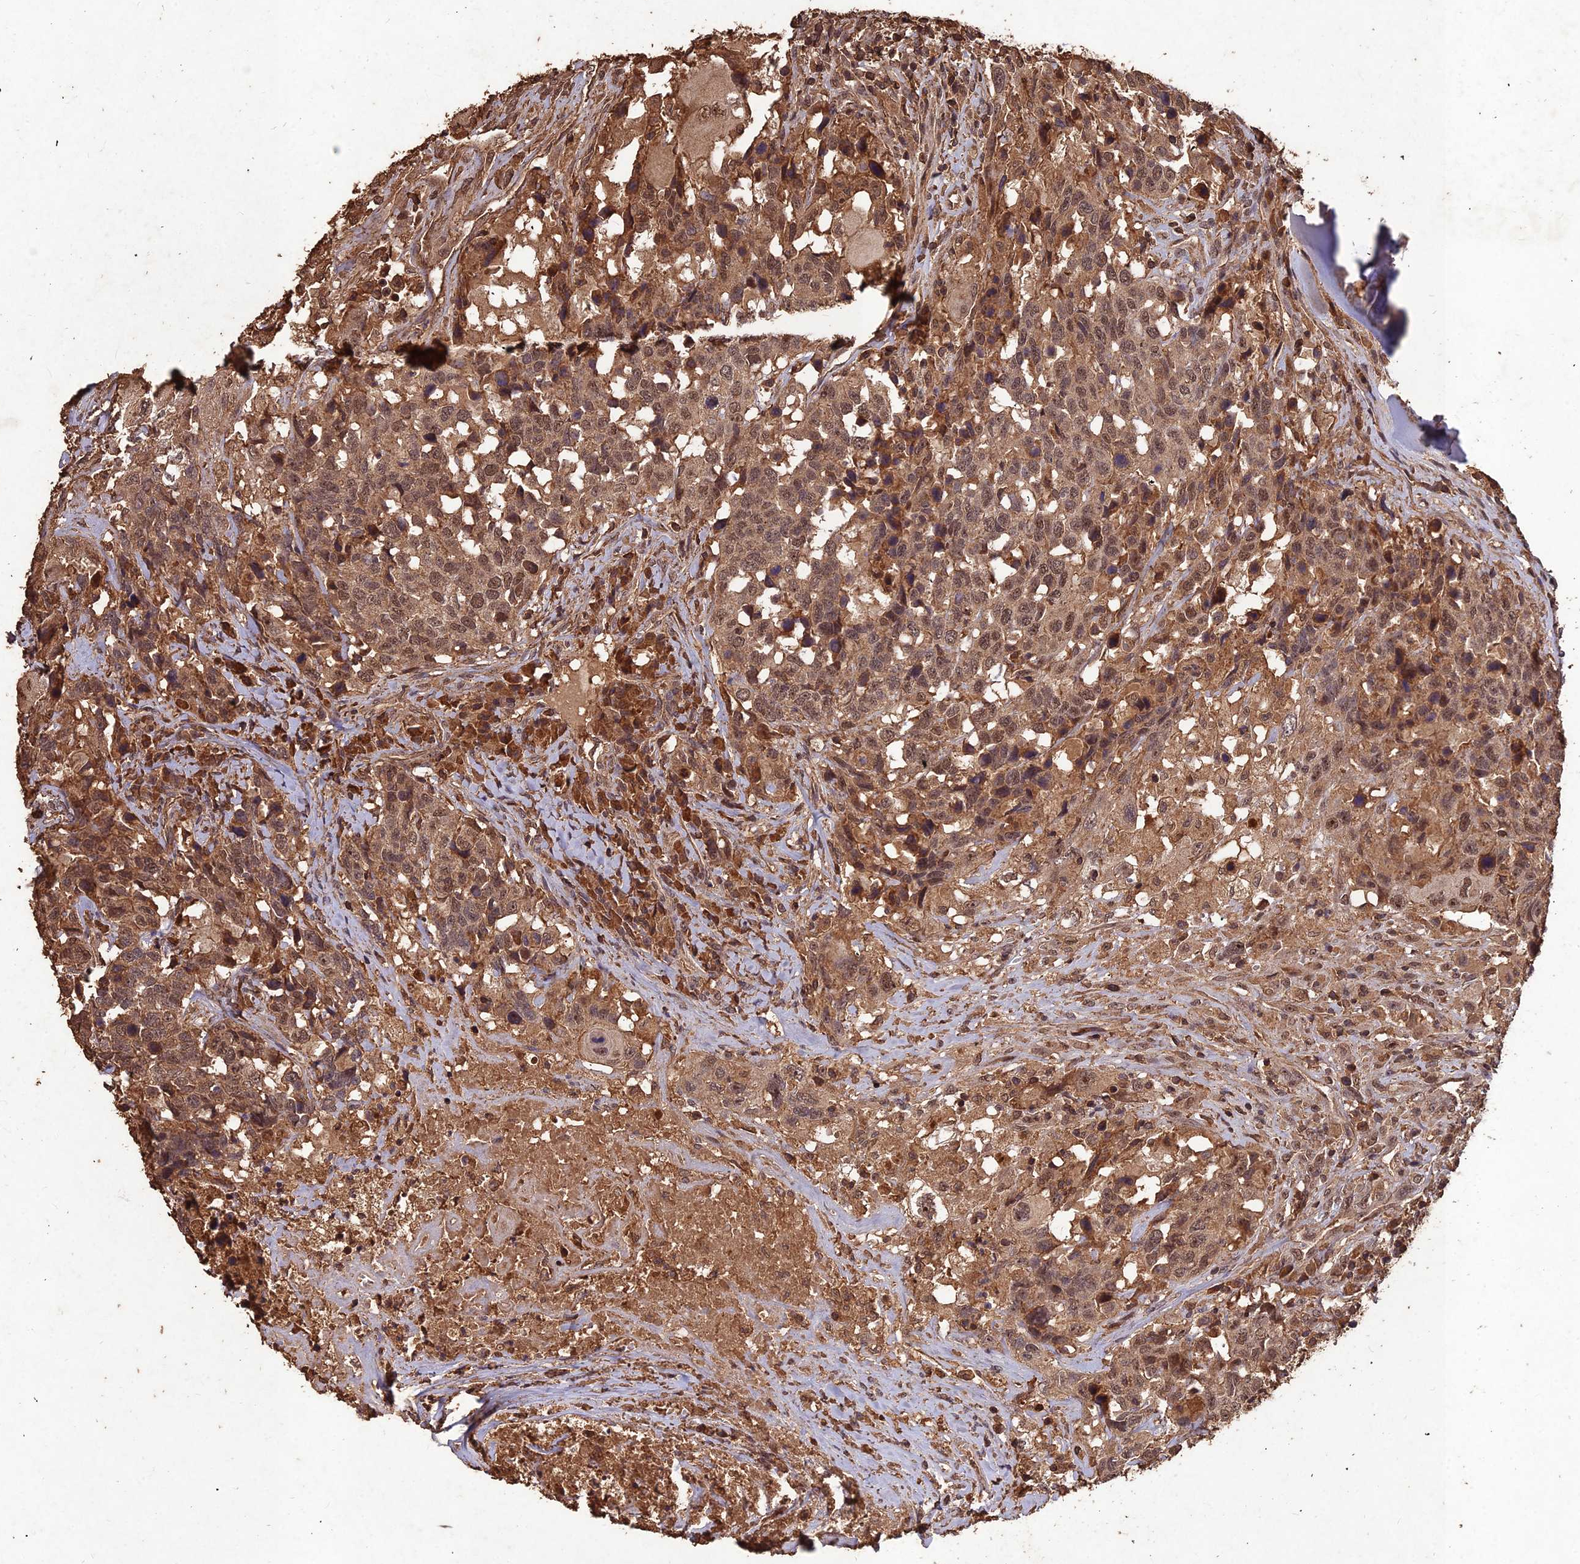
{"staining": {"intensity": "moderate", "quantity": ">75%", "location": "cytoplasmic/membranous,nuclear"}, "tissue": "head and neck cancer", "cell_type": "Tumor cells", "image_type": "cancer", "snomed": [{"axis": "morphology", "description": "Squamous cell carcinoma, NOS"}, {"axis": "topography", "description": "Head-Neck"}], "caption": "A brown stain shows moderate cytoplasmic/membranous and nuclear expression of a protein in squamous cell carcinoma (head and neck) tumor cells. Nuclei are stained in blue.", "gene": "SYMPK", "patient": {"sex": "male", "age": 66}}